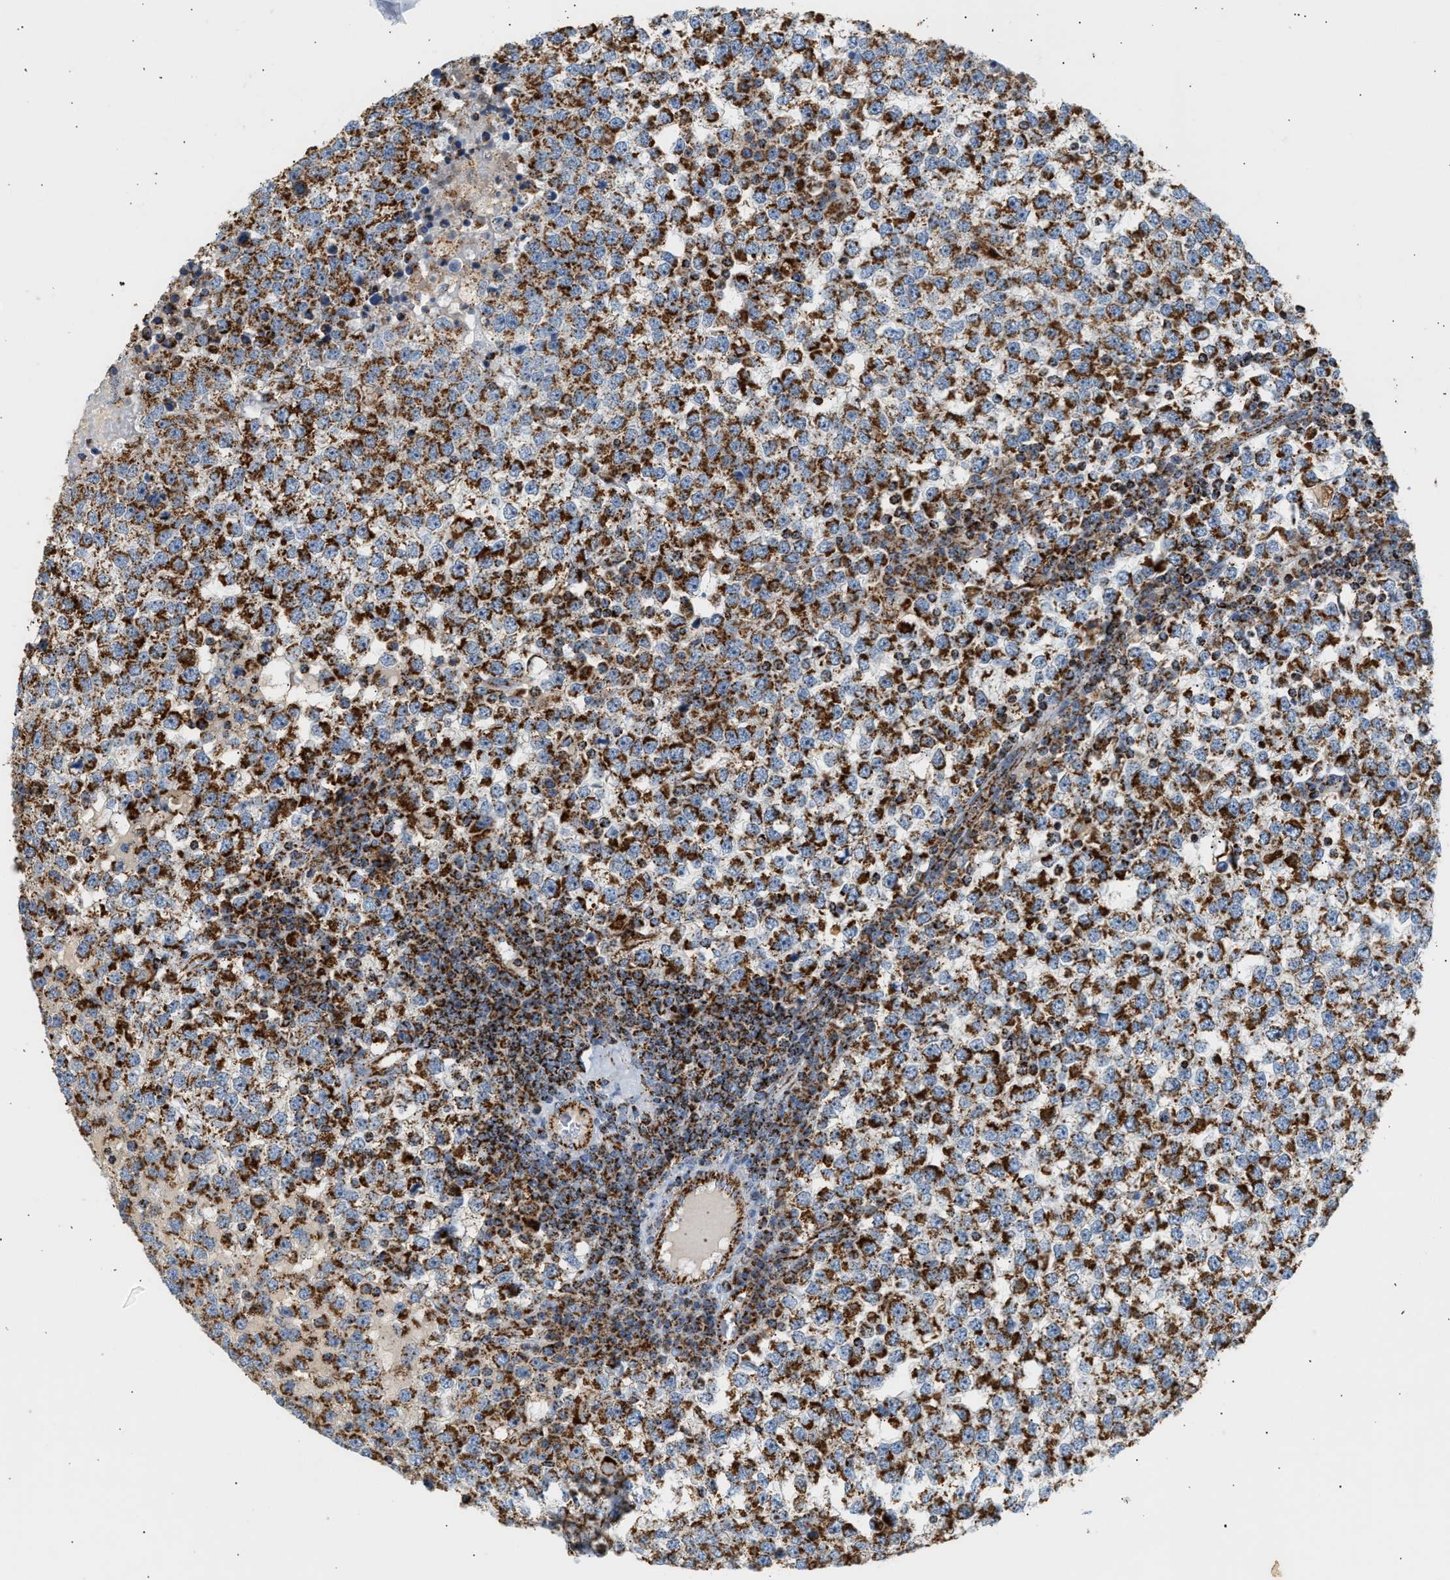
{"staining": {"intensity": "strong", "quantity": ">75%", "location": "cytoplasmic/membranous"}, "tissue": "testis cancer", "cell_type": "Tumor cells", "image_type": "cancer", "snomed": [{"axis": "morphology", "description": "Seminoma, NOS"}, {"axis": "topography", "description": "Testis"}], "caption": "Immunohistochemistry of human testis cancer (seminoma) demonstrates high levels of strong cytoplasmic/membranous positivity in about >75% of tumor cells. The protein of interest is shown in brown color, while the nuclei are stained blue.", "gene": "OGDH", "patient": {"sex": "male", "age": 65}}